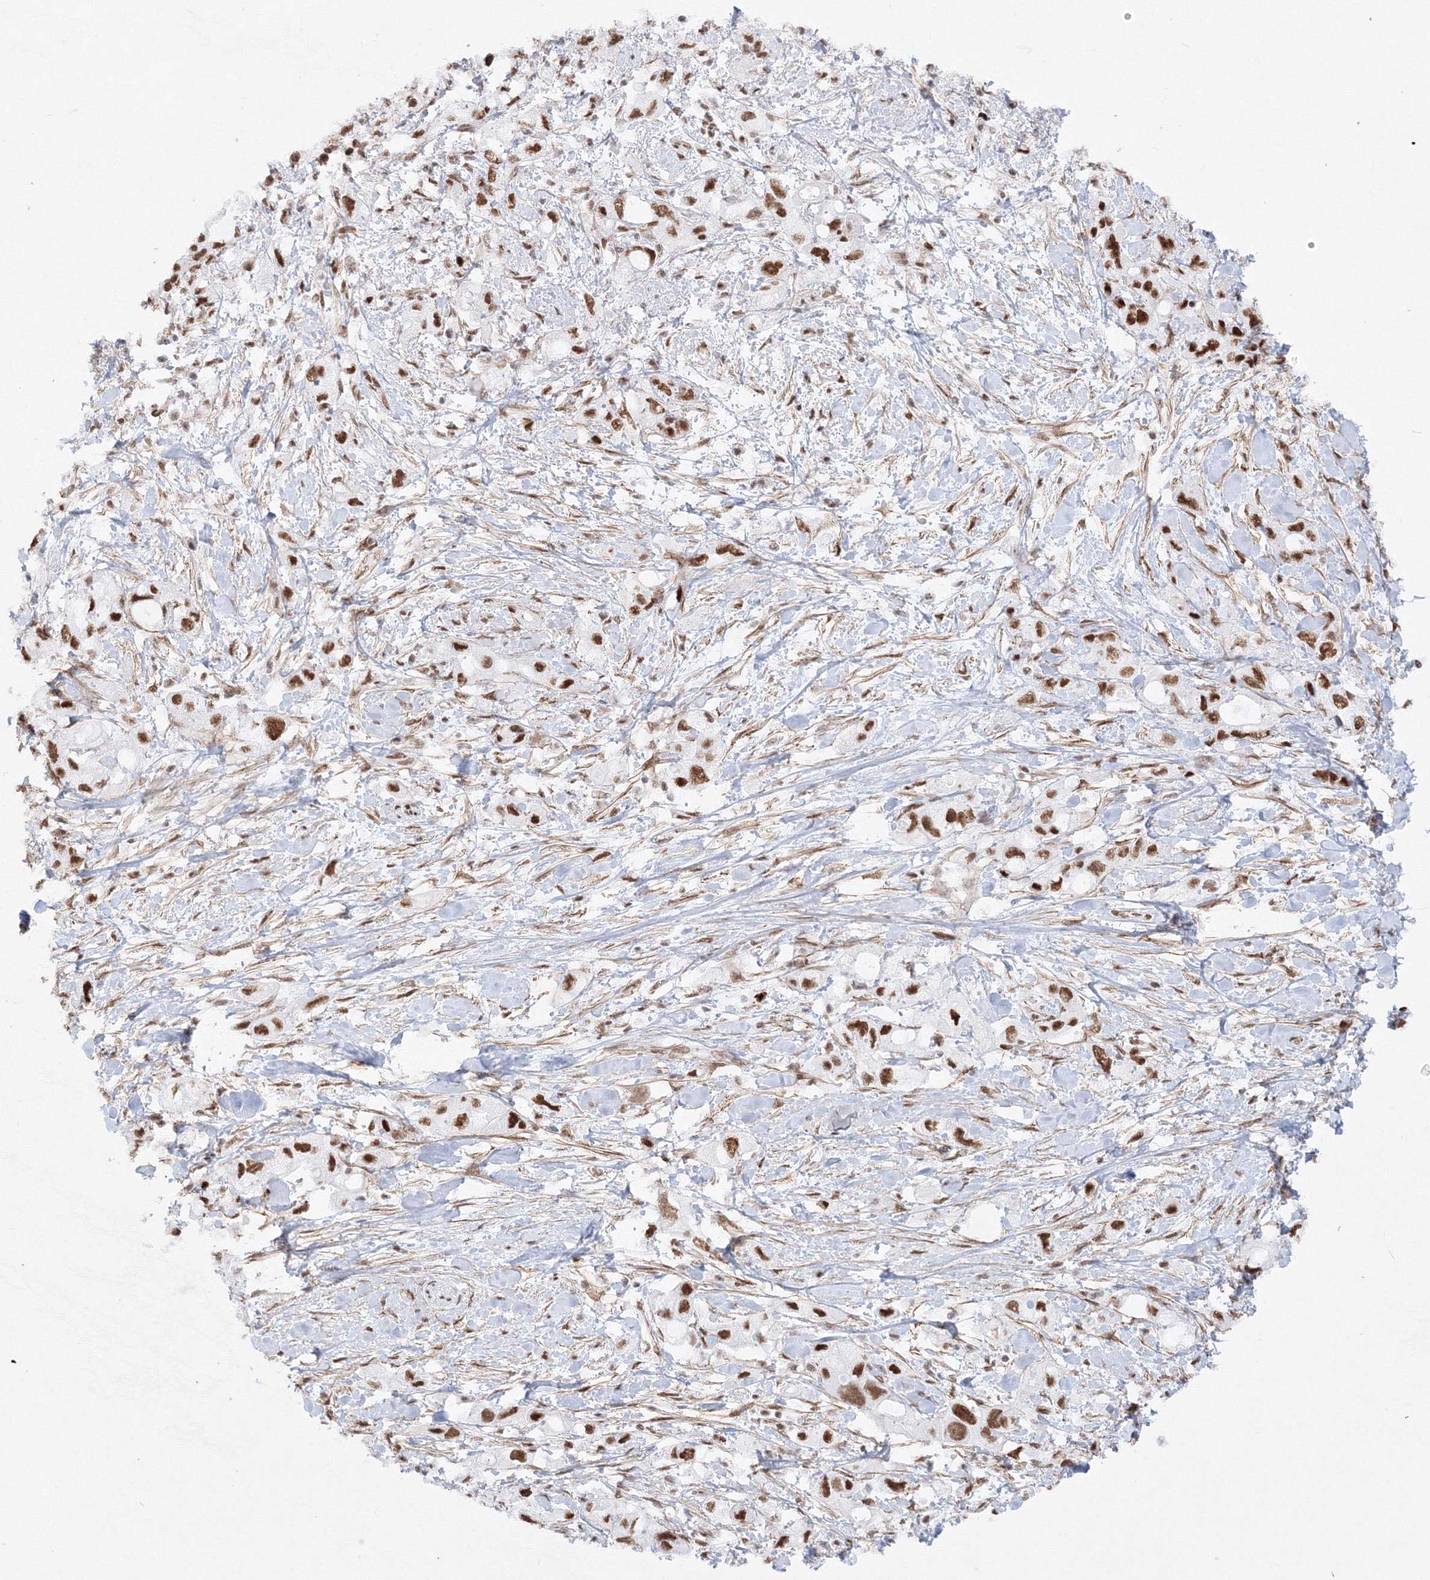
{"staining": {"intensity": "strong", "quantity": "25%-75%", "location": "nuclear"}, "tissue": "pancreatic cancer", "cell_type": "Tumor cells", "image_type": "cancer", "snomed": [{"axis": "morphology", "description": "Adenocarcinoma, NOS"}, {"axis": "topography", "description": "Pancreas"}], "caption": "This micrograph reveals pancreatic cancer (adenocarcinoma) stained with immunohistochemistry (IHC) to label a protein in brown. The nuclear of tumor cells show strong positivity for the protein. Nuclei are counter-stained blue.", "gene": "ZNF638", "patient": {"sex": "female", "age": 56}}